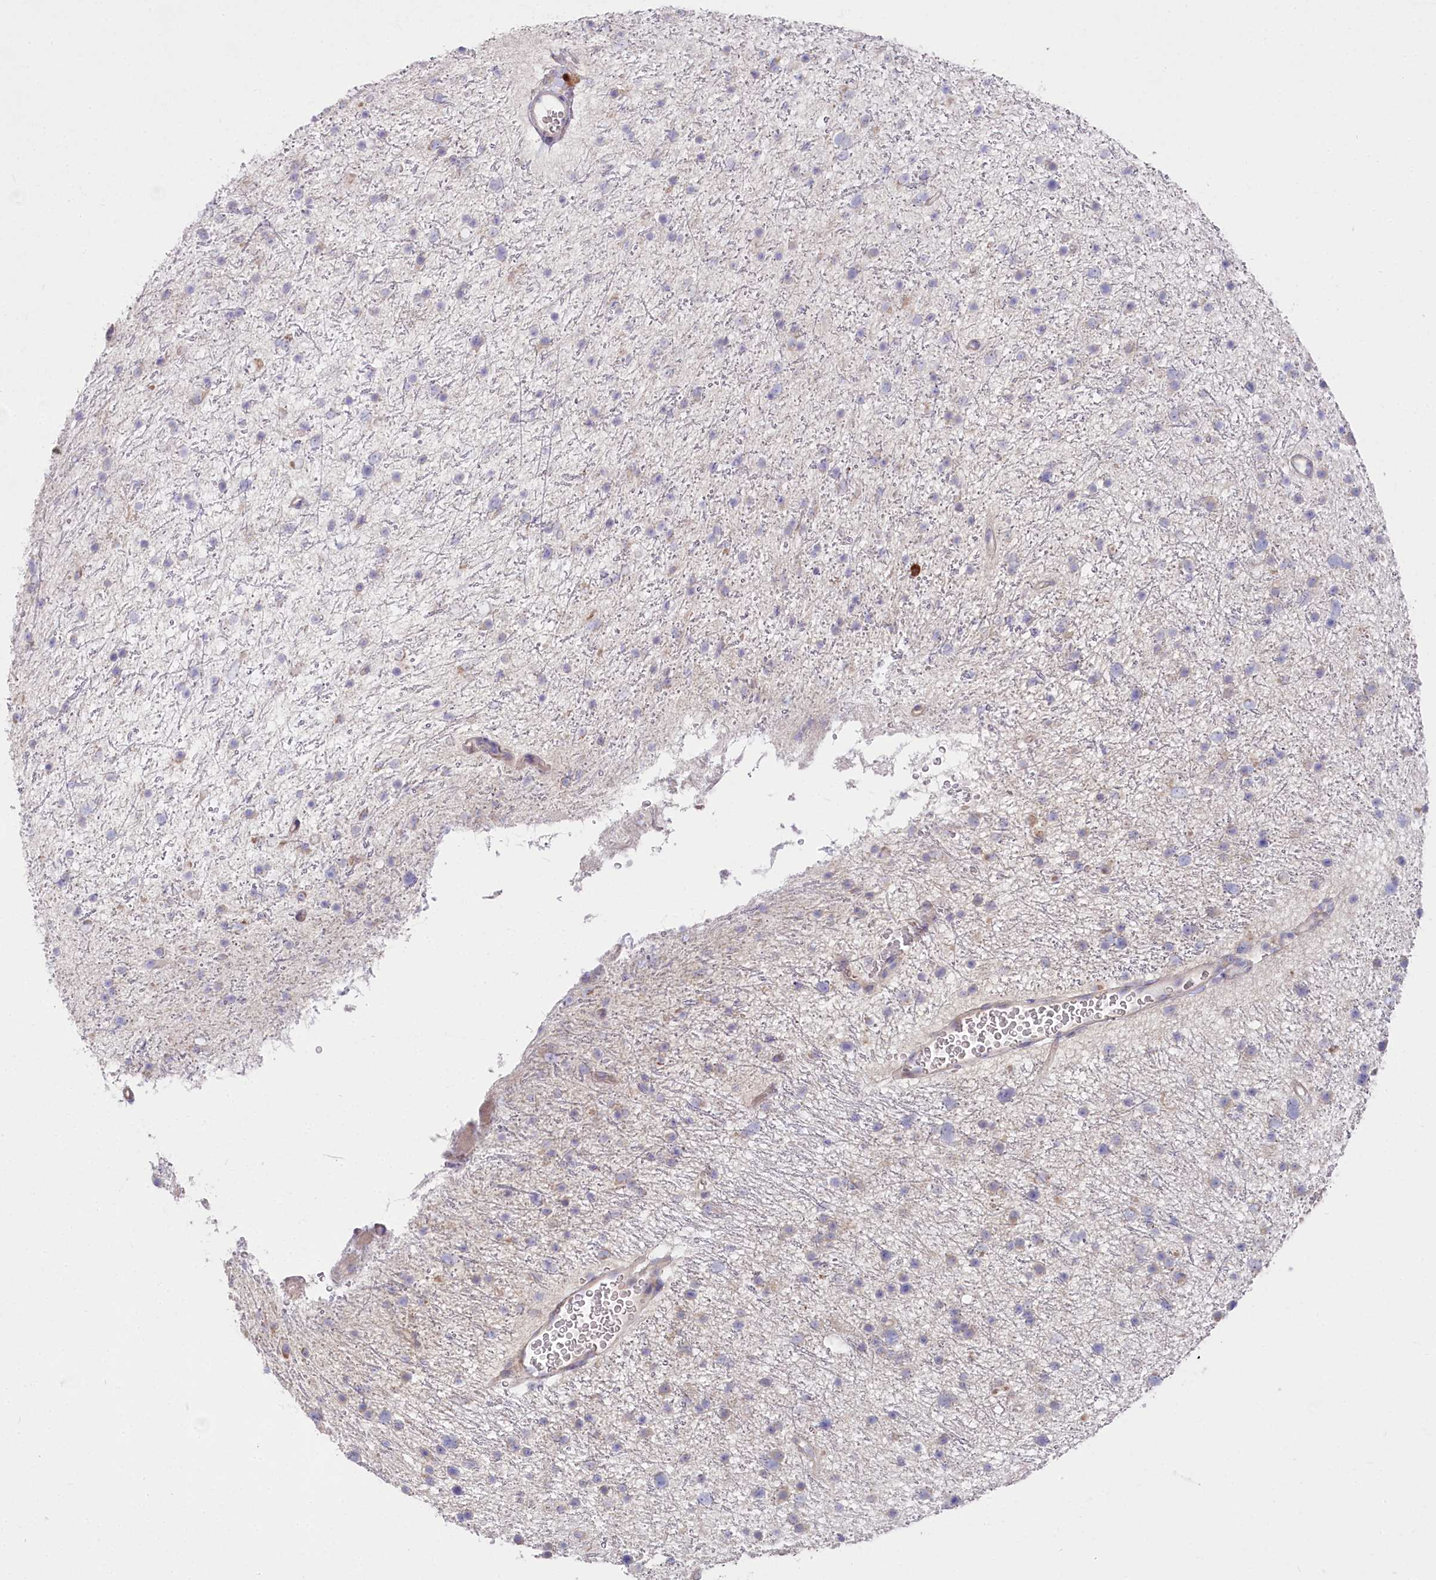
{"staining": {"intensity": "negative", "quantity": "none", "location": "none"}, "tissue": "glioma", "cell_type": "Tumor cells", "image_type": "cancer", "snomed": [{"axis": "morphology", "description": "Glioma, malignant, Low grade"}, {"axis": "topography", "description": "Cerebral cortex"}], "caption": "A high-resolution micrograph shows immunohistochemistry (IHC) staining of malignant glioma (low-grade), which displays no significant staining in tumor cells.", "gene": "POGLUT1", "patient": {"sex": "female", "age": 39}}